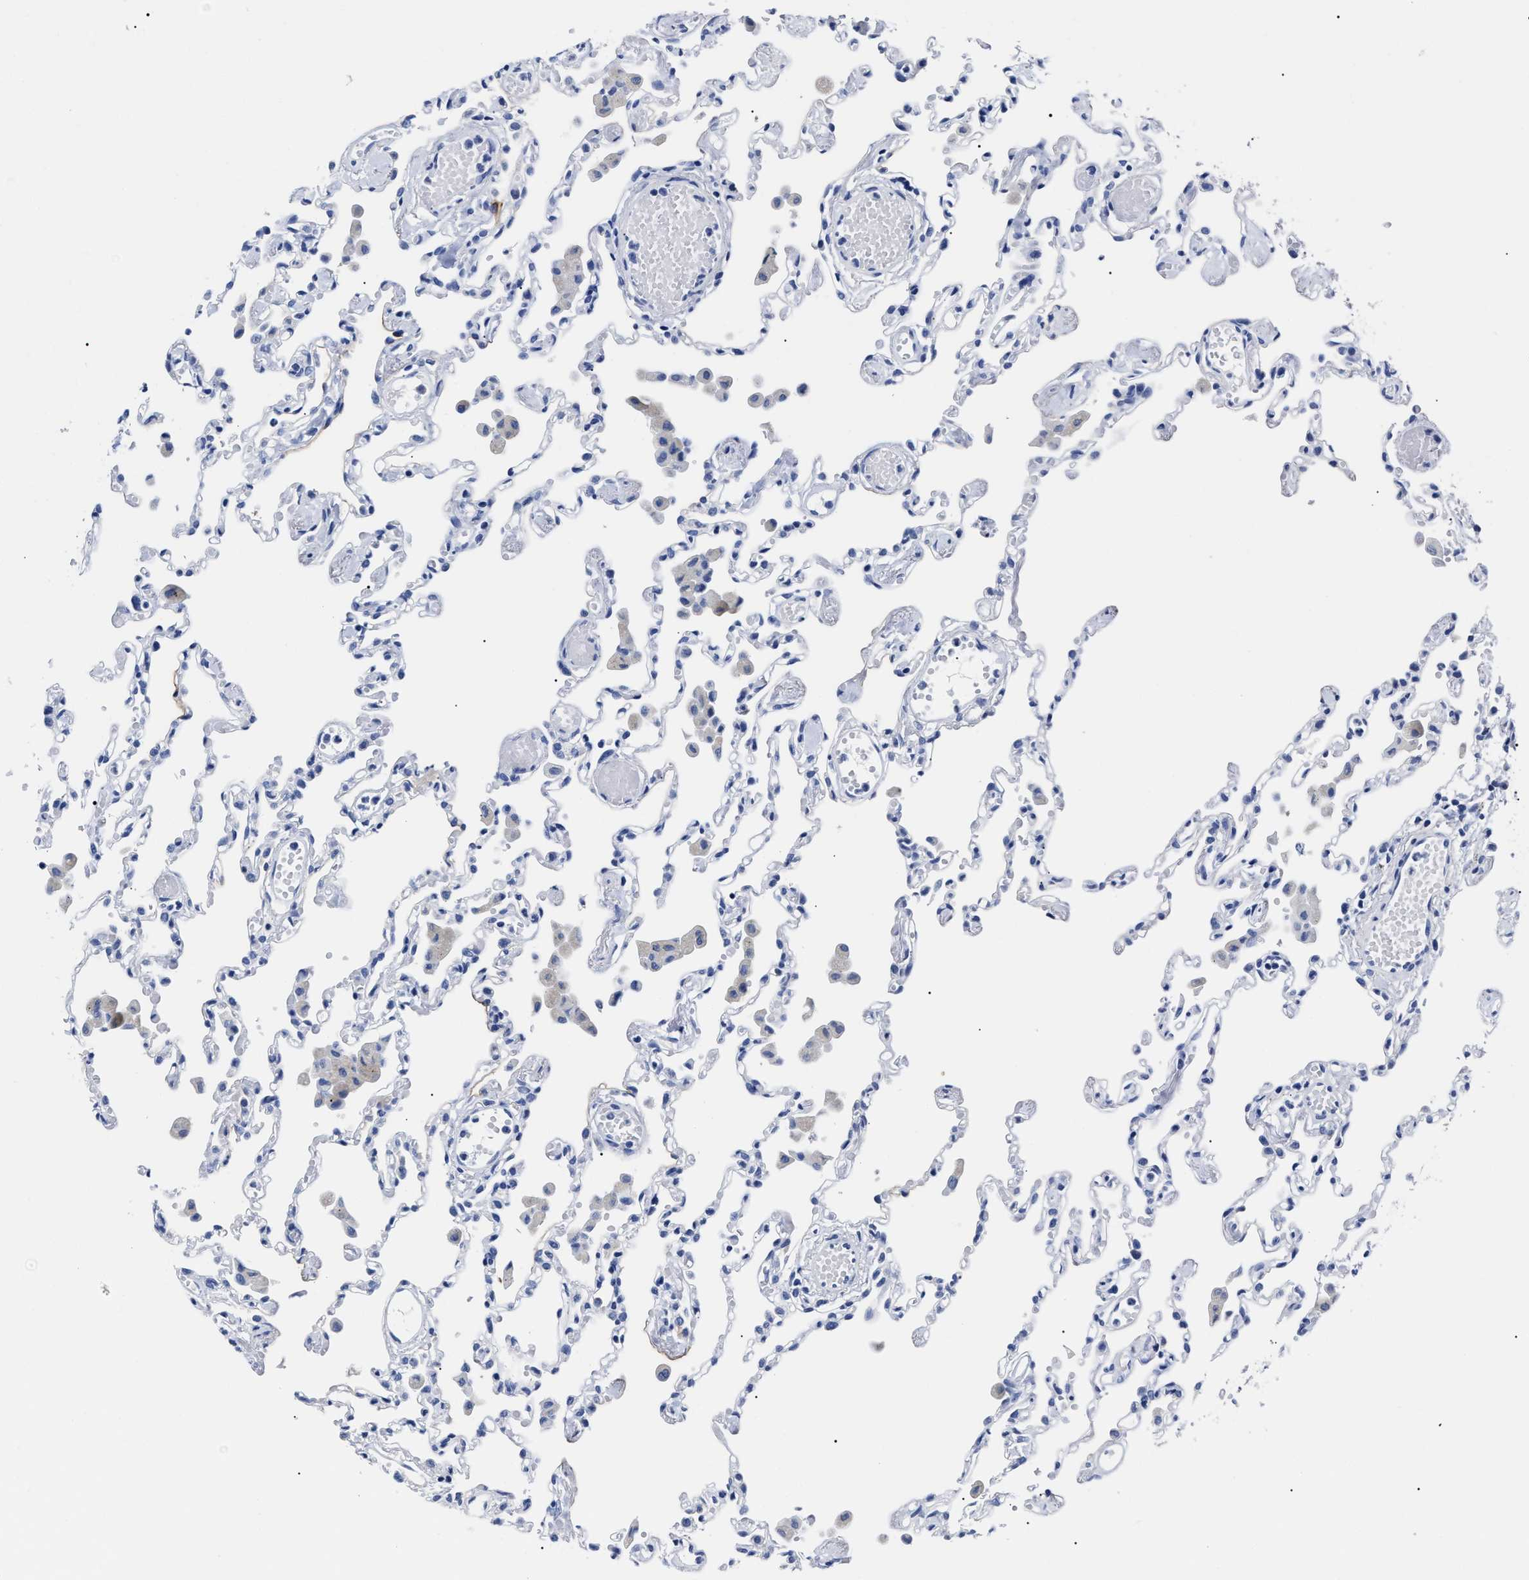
{"staining": {"intensity": "negative", "quantity": "none", "location": "none"}, "tissue": "lung", "cell_type": "Alveolar cells", "image_type": "normal", "snomed": [{"axis": "morphology", "description": "Normal tissue, NOS"}, {"axis": "topography", "description": "Bronchus"}, {"axis": "topography", "description": "Lung"}], "caption": "Alveolar cells are negative for protein expression in normal human lung. (DAB immunohistochemistry (IHC), high magnification).", "gene": "ALPG", "patient": {"sex": "female", "age": 49}}